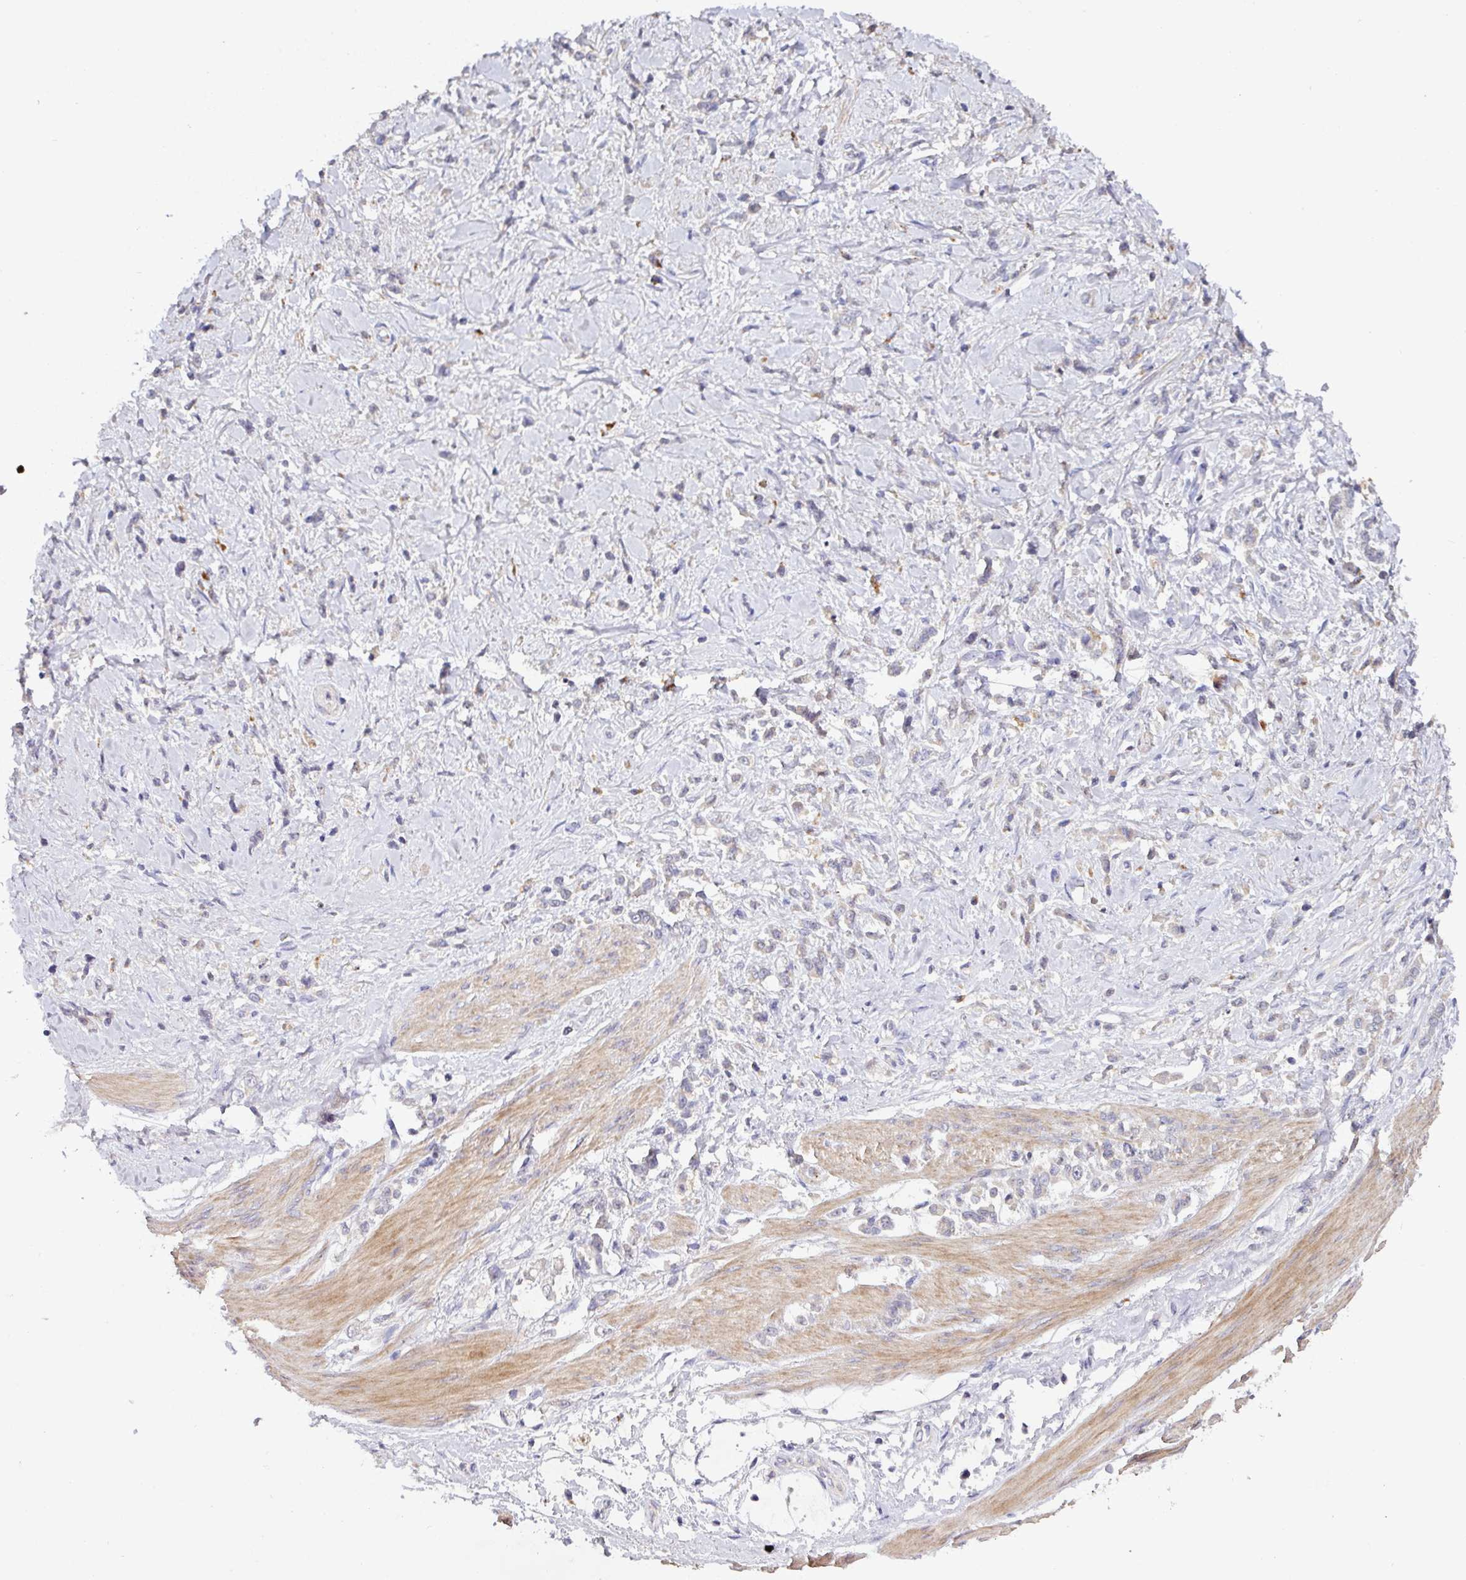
{"staining": {"intensity": "negative", "quantity": "none", "location": "none"}, "tissue": "stomach cancer", "cell_type": "Tumor cells", "image_type": "cancer", "snomed": [{"axis": "morphology", "description": "Adenocarcinoma, NOS"}, {"axis": "topography", "description": "Stomach"}], "caption": "Immunohistochemical staining of human stomach cancer shows no significant positivity in tumor cells. The staining is performed using DAB (3,3'-diaminobenzidine) brown chromogen with nuclei counter-stained in using hematoxylin.", "gene": "AEBP2", "patient": {"sex": "female", "age": 60}}